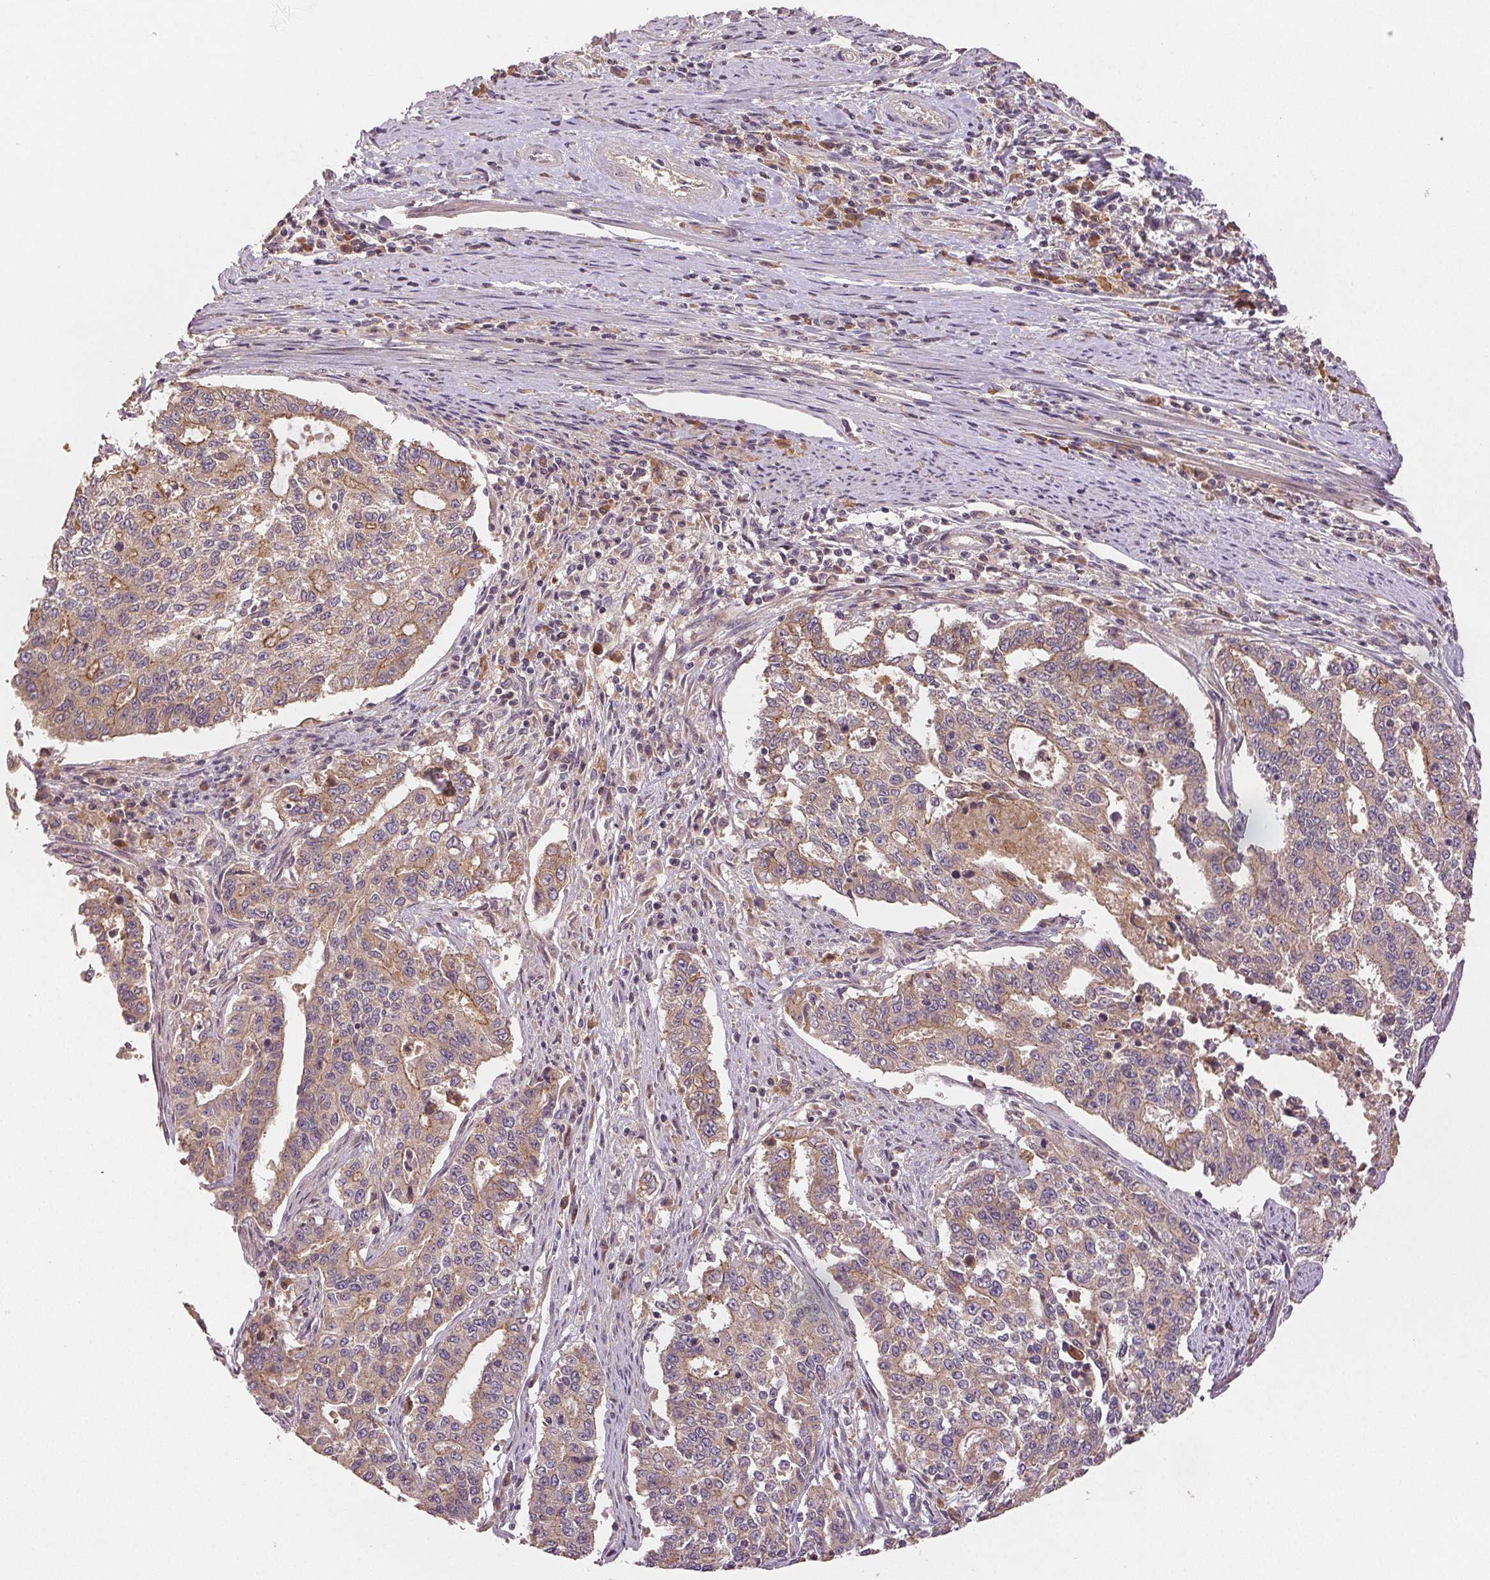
{"staining": {"intensity": "weak", "quantity": ">75%", "location": "cytoplasmic/membranous"}, "tissue": "endometrial cancer", "cell_type": "Tumor cells", "image_type": "cancer", "snomed": [{"axis": "morphology", "description": "Adenocarcinoma, NOS"}, {"axis": "topography", "description": "Uterus"}], "caption": "Adenocarcinoma (endometrial) stained with DAB (3,3'-diaminobenzidine) immunohistochemistry reveals low levels of weak cytoplasmic/membranous positivity in approximately >75% of tumor cells.", "gene": "YIF1B", "patient": {"sex": "female", "age": 59}}